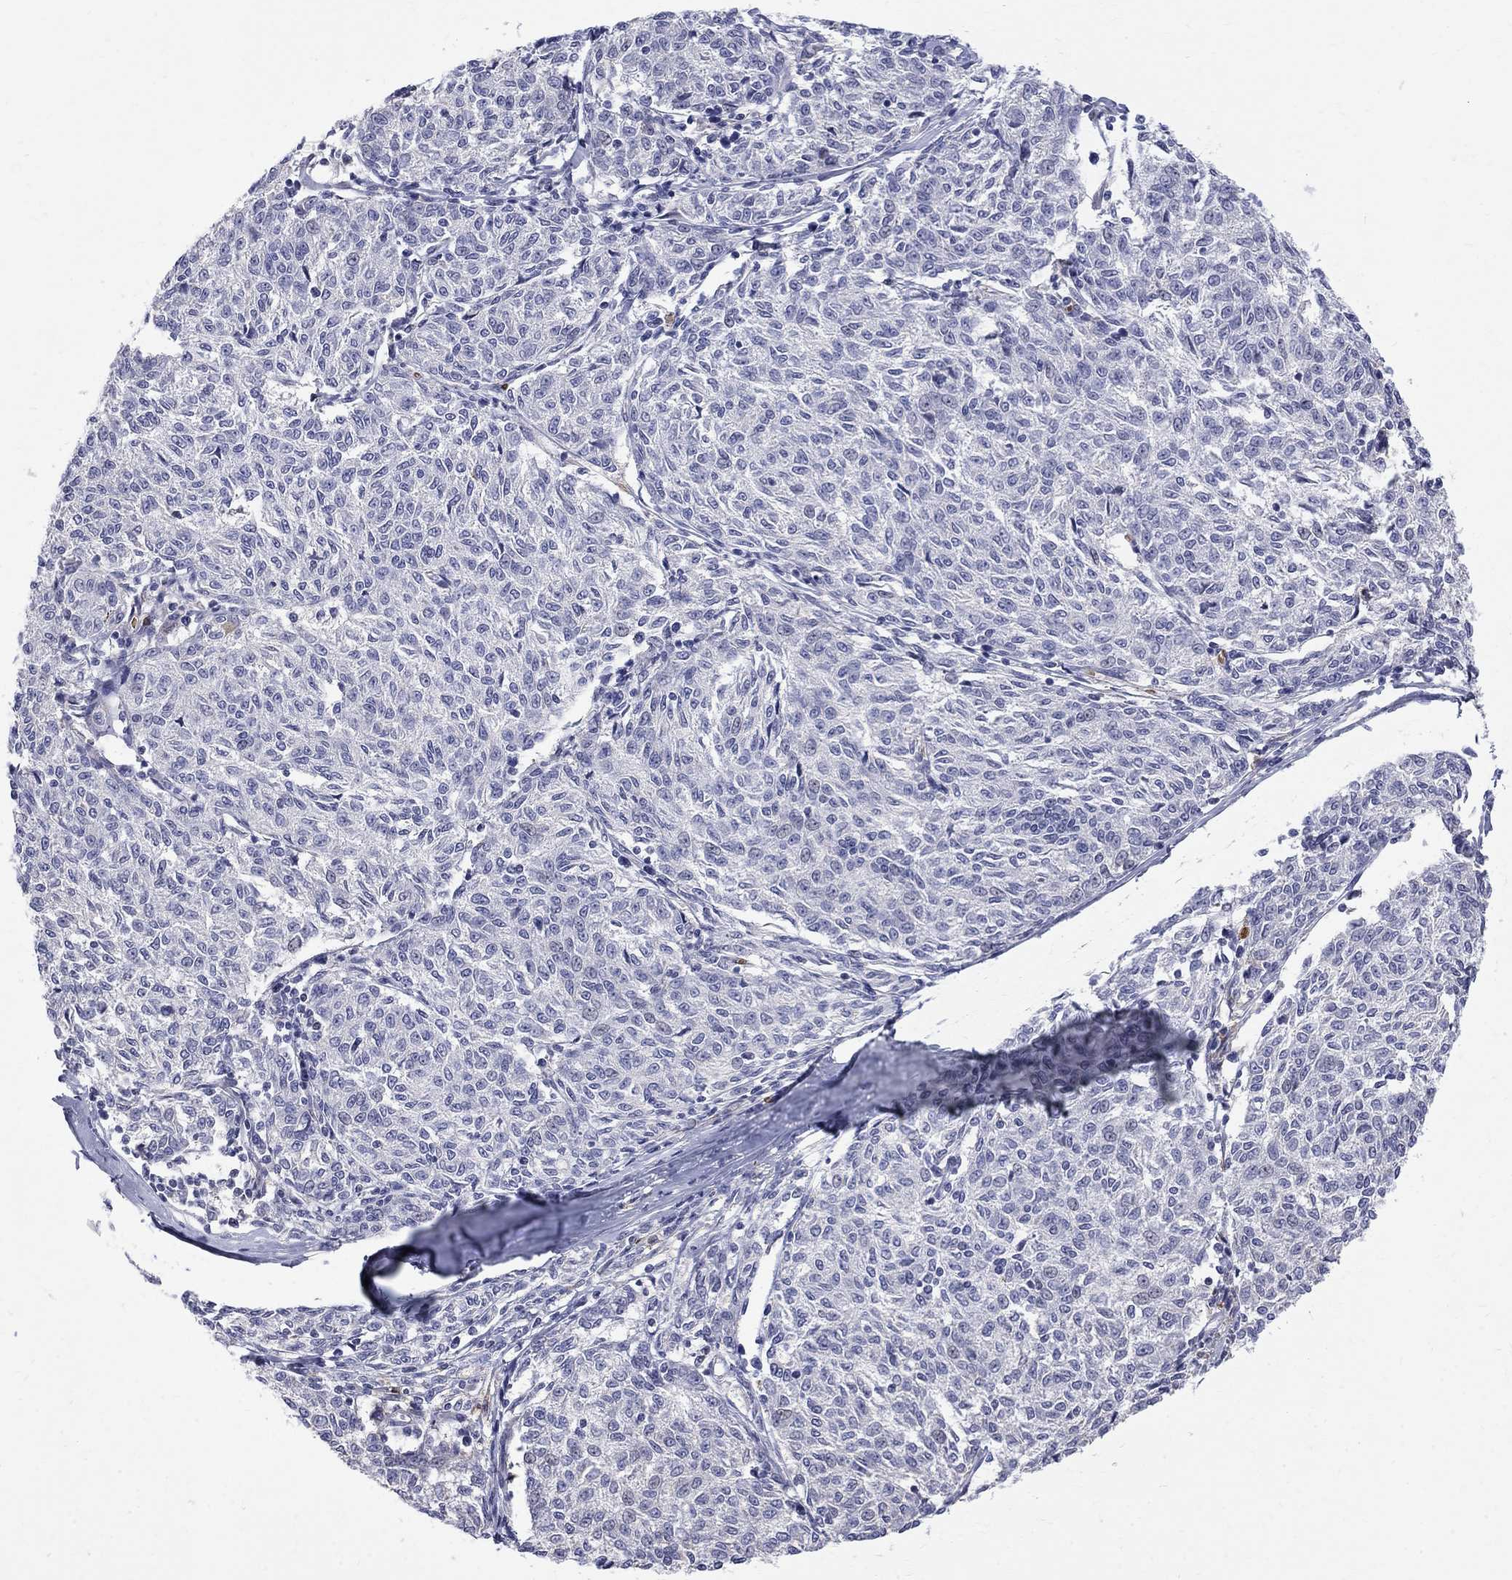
{"staining": {"intensity": "negative", "quantity": "none", "location": "none"}, "tissue": "melanoma", "cell_type": "Tumor cells", "image_type": "cancer", "snomed": [{"axis": "morphology", "description": "Malignant melanoma, NOS"}, {"axis": "topography", "description": "Skin"}], "caption": "Immunohistochemistry (IHC) of human melanoma reveals no positivity in tumor cells.", "gene": "AGER", "patient": {"sex": "female", "age": 72}}